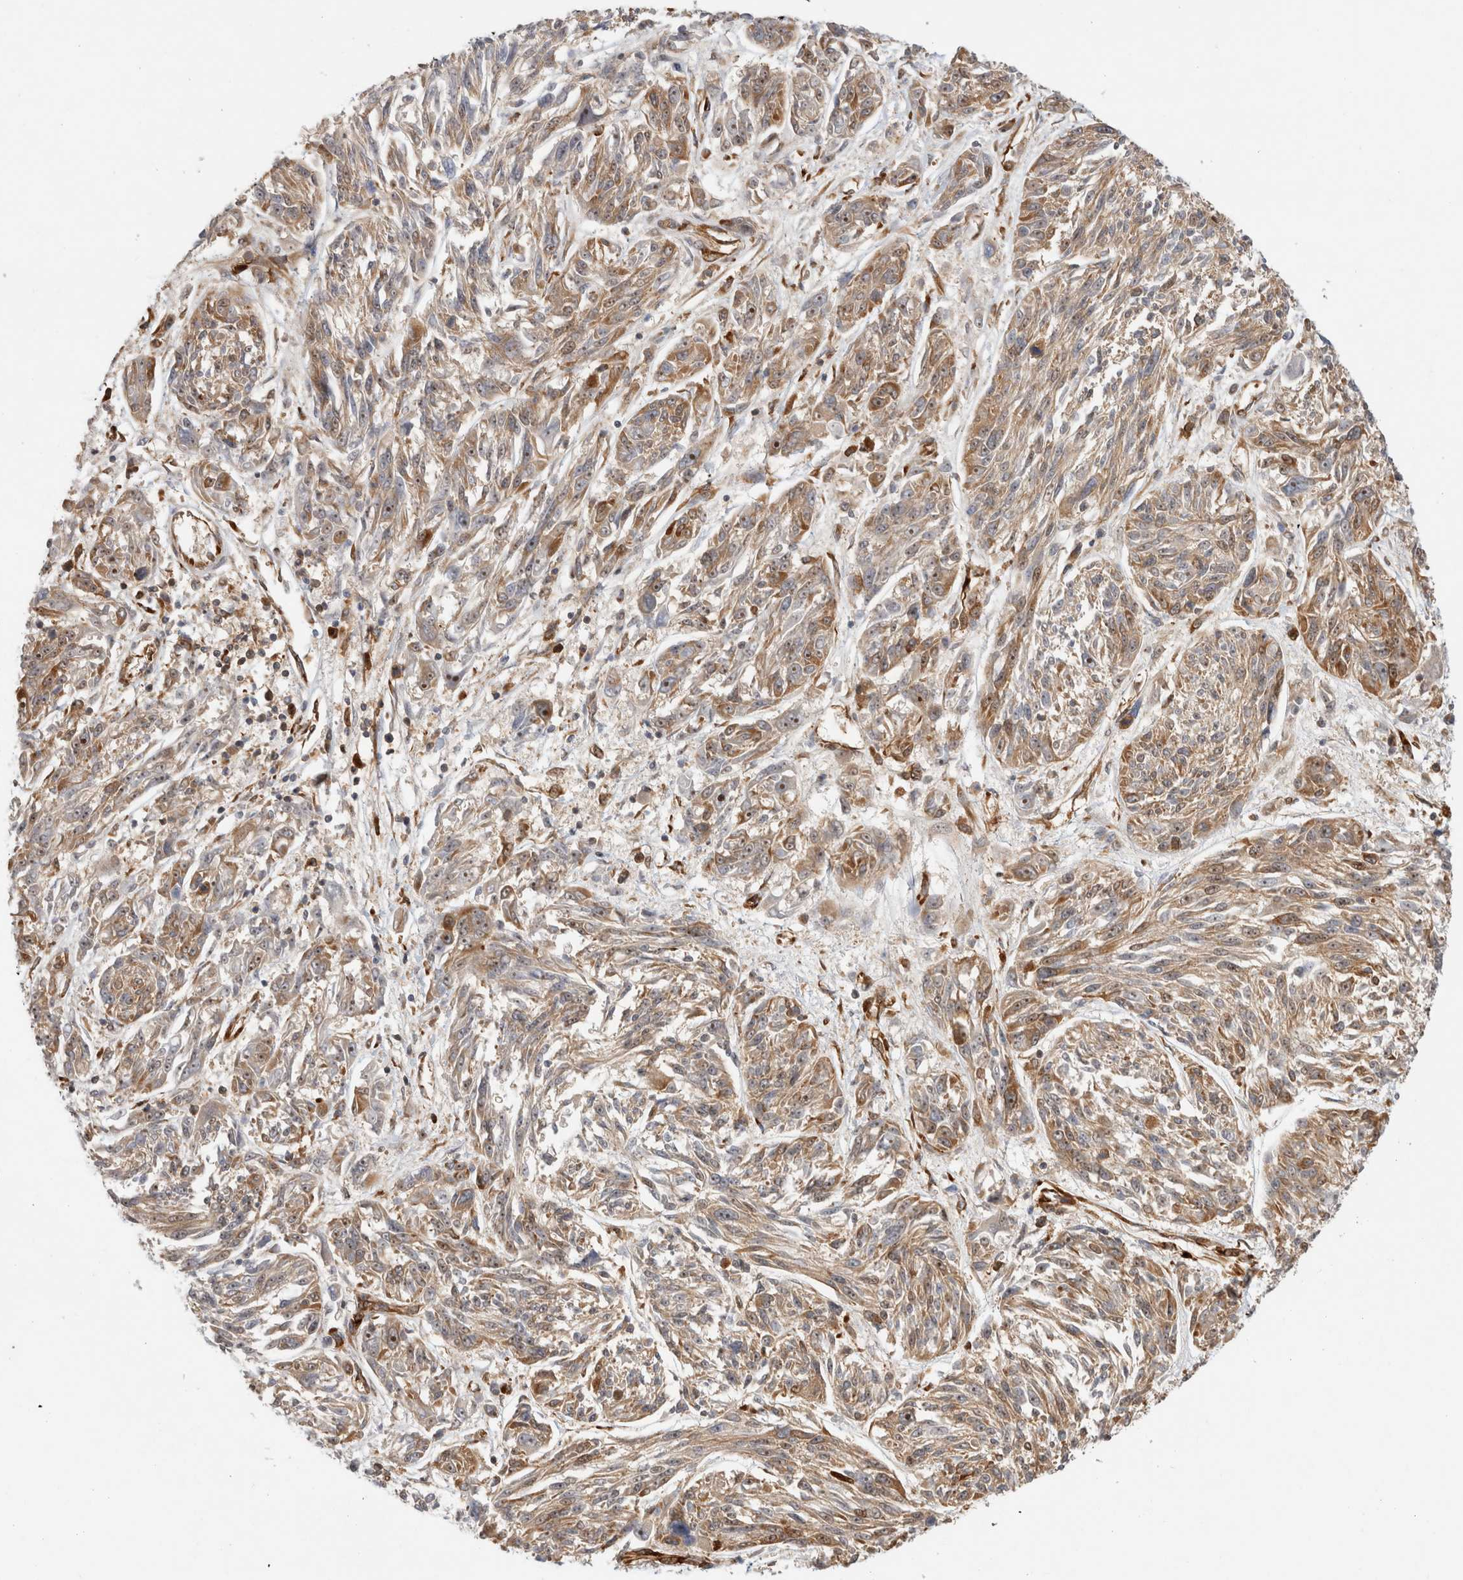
{"staining": {"intensity": "weak", "quantity": ">75%", "location": "cytoplasmic/membranous"}, "tissue": "melanoma", "cell_type": "Tumor cells", "image_type": "cancer", "snomed": [{"axis": "morphology", "description": "Malignant melanoma, NOS"}, {"axis": "topography", "description": "Skin"}], "caption": "Melanoma stained with DAB (3,3'-diaminobenzidine) immunohistochemistry exhibits low levels of weak cytoplasmic/membranous staining in about >75% of tumor cells. (brown staining indicates protein expression, while blue staining denotes nuclei).", "gene": "TCF4", "patient": {"sex": "male", "age": 53}}